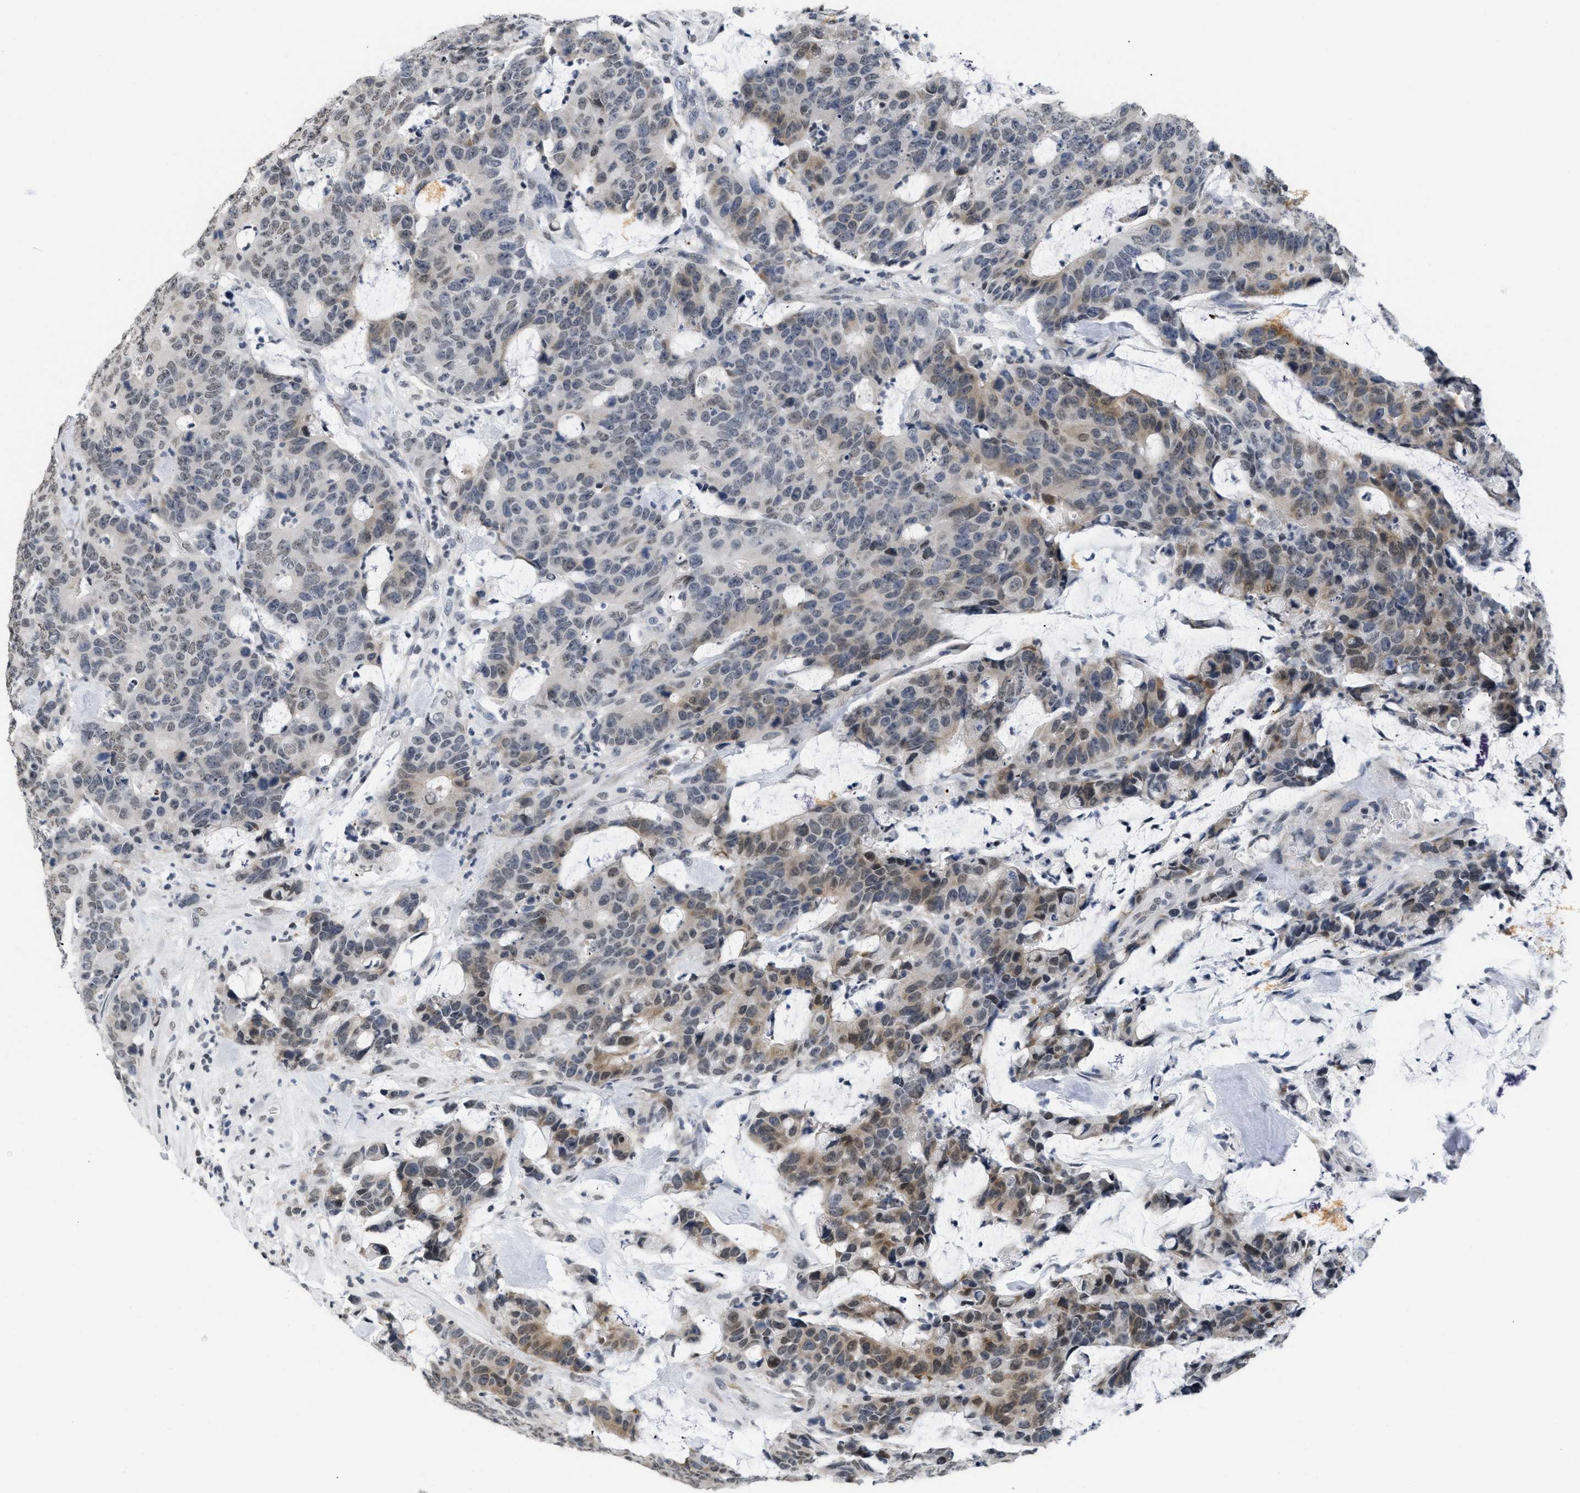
{"staining": {"intensity": "weak", "quantity": "25%-75%", "location": "cytoplasmic/membranous,nuclear"}, "tissue": "colorectal cancer", "cell_type": "Tumor cells", "image_type": "cancer", "snomed": [{"axis": "morphology", "description": "Adenocarcinoma, NOS"}, {"axis": "topography", "description": "Colon"}], "caption": "Protein staining demonstrates weak cytoplasmic/membranous and nuclear expression in about 25%-75% of tumor cells in colorectal adenocarcinoma. (Stains: DAB in brown, nuclei in blue, Microscopy: brightfield microscopy at high magnification).", "gene": "RAF1", "patient": {"sex": "female", "age": 86}}